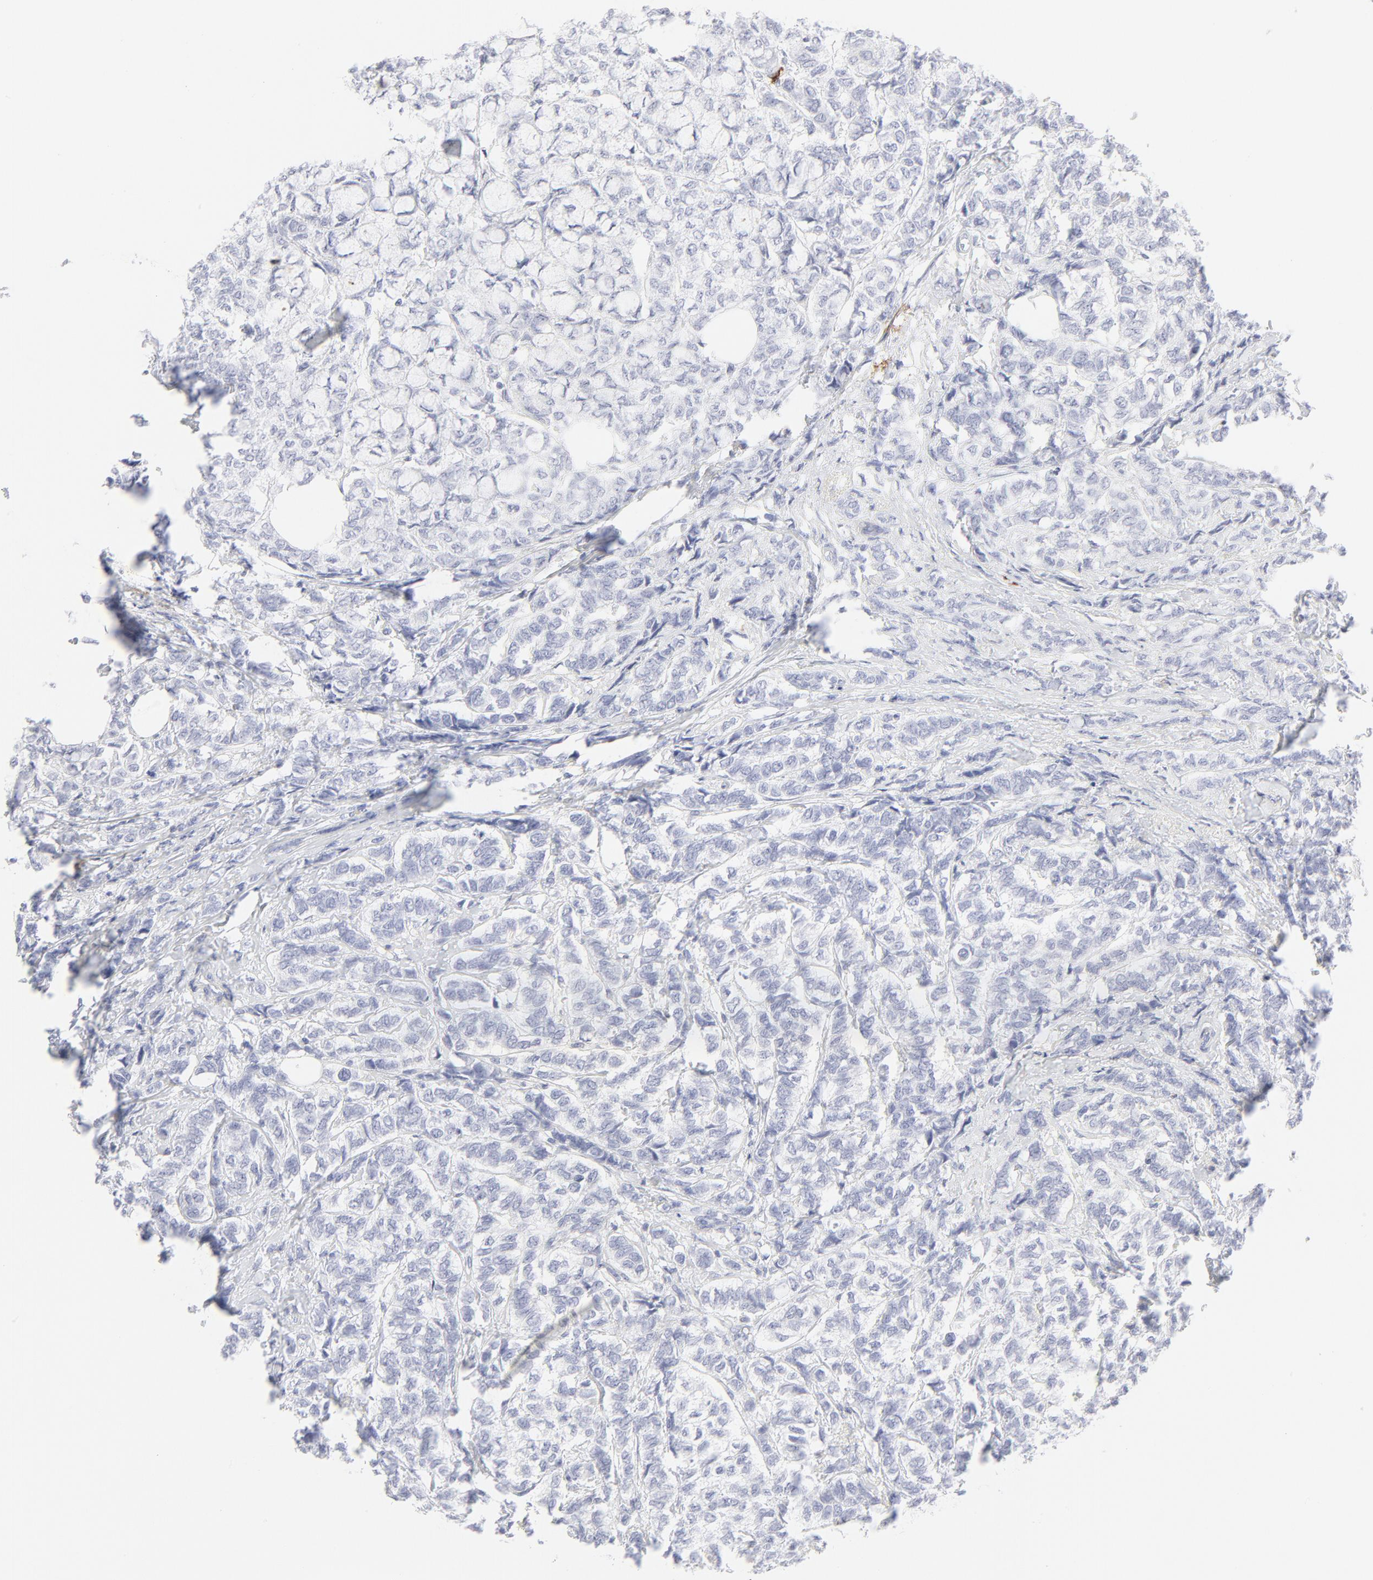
{"staining": {"intensity": "negative", "quantity": "none", "location": "none"}, "tissue": "breast cancer", "cell_type": "Tumor cells", "image_type": "cancer", "snomed": [{"axis": "morphology", "description": "Lobular carcinoma"}, {"axis": "topography", "description": "Breast"}], "caption": "An immunohistochemistry (IHC) micrograph of breast cancer is shown. There is no staining in tumor cells of breast cancer.", "gene": "CCR7", "patient": {"sex": "female", "age": 60}}